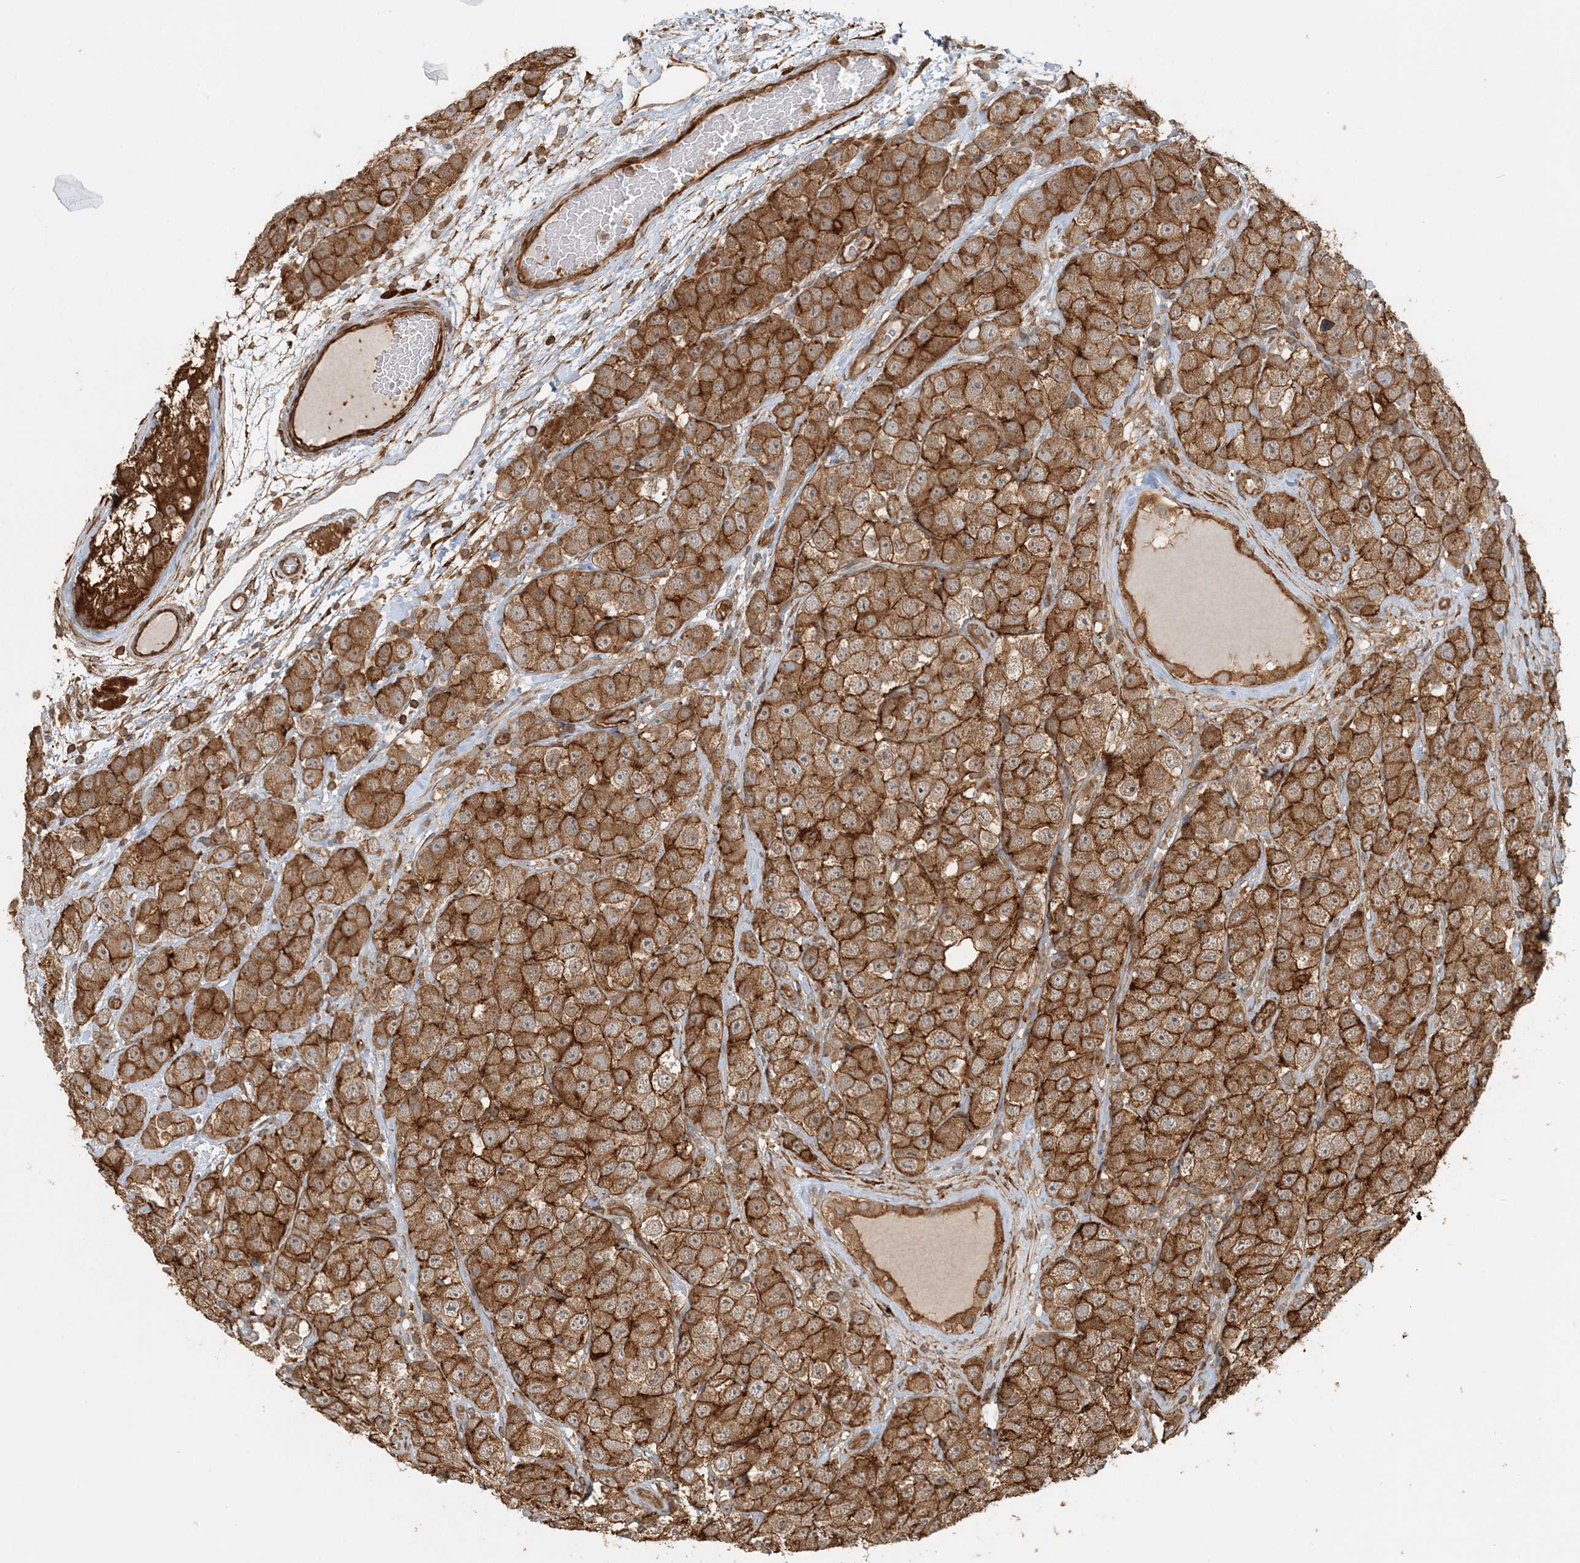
{"staining": {"intensity": "strong", "quantity": ">75%", "location": "cytoplasmic/membranous"}, "tissue": "testis cancer", "cell_type": "Tumor cells", "image_type": "cancer", "snomed": [{"axis": "morphology", "description": "Seminoma, NOS"}, {"axis": "topography", "description": "Testis"}], "caption": "Testis cancer (seminoma) stained with a protein marker reveals strong staining in tumor cells.", "gene": "DSTN", "patient": {"sex": "male", "age": 28}}